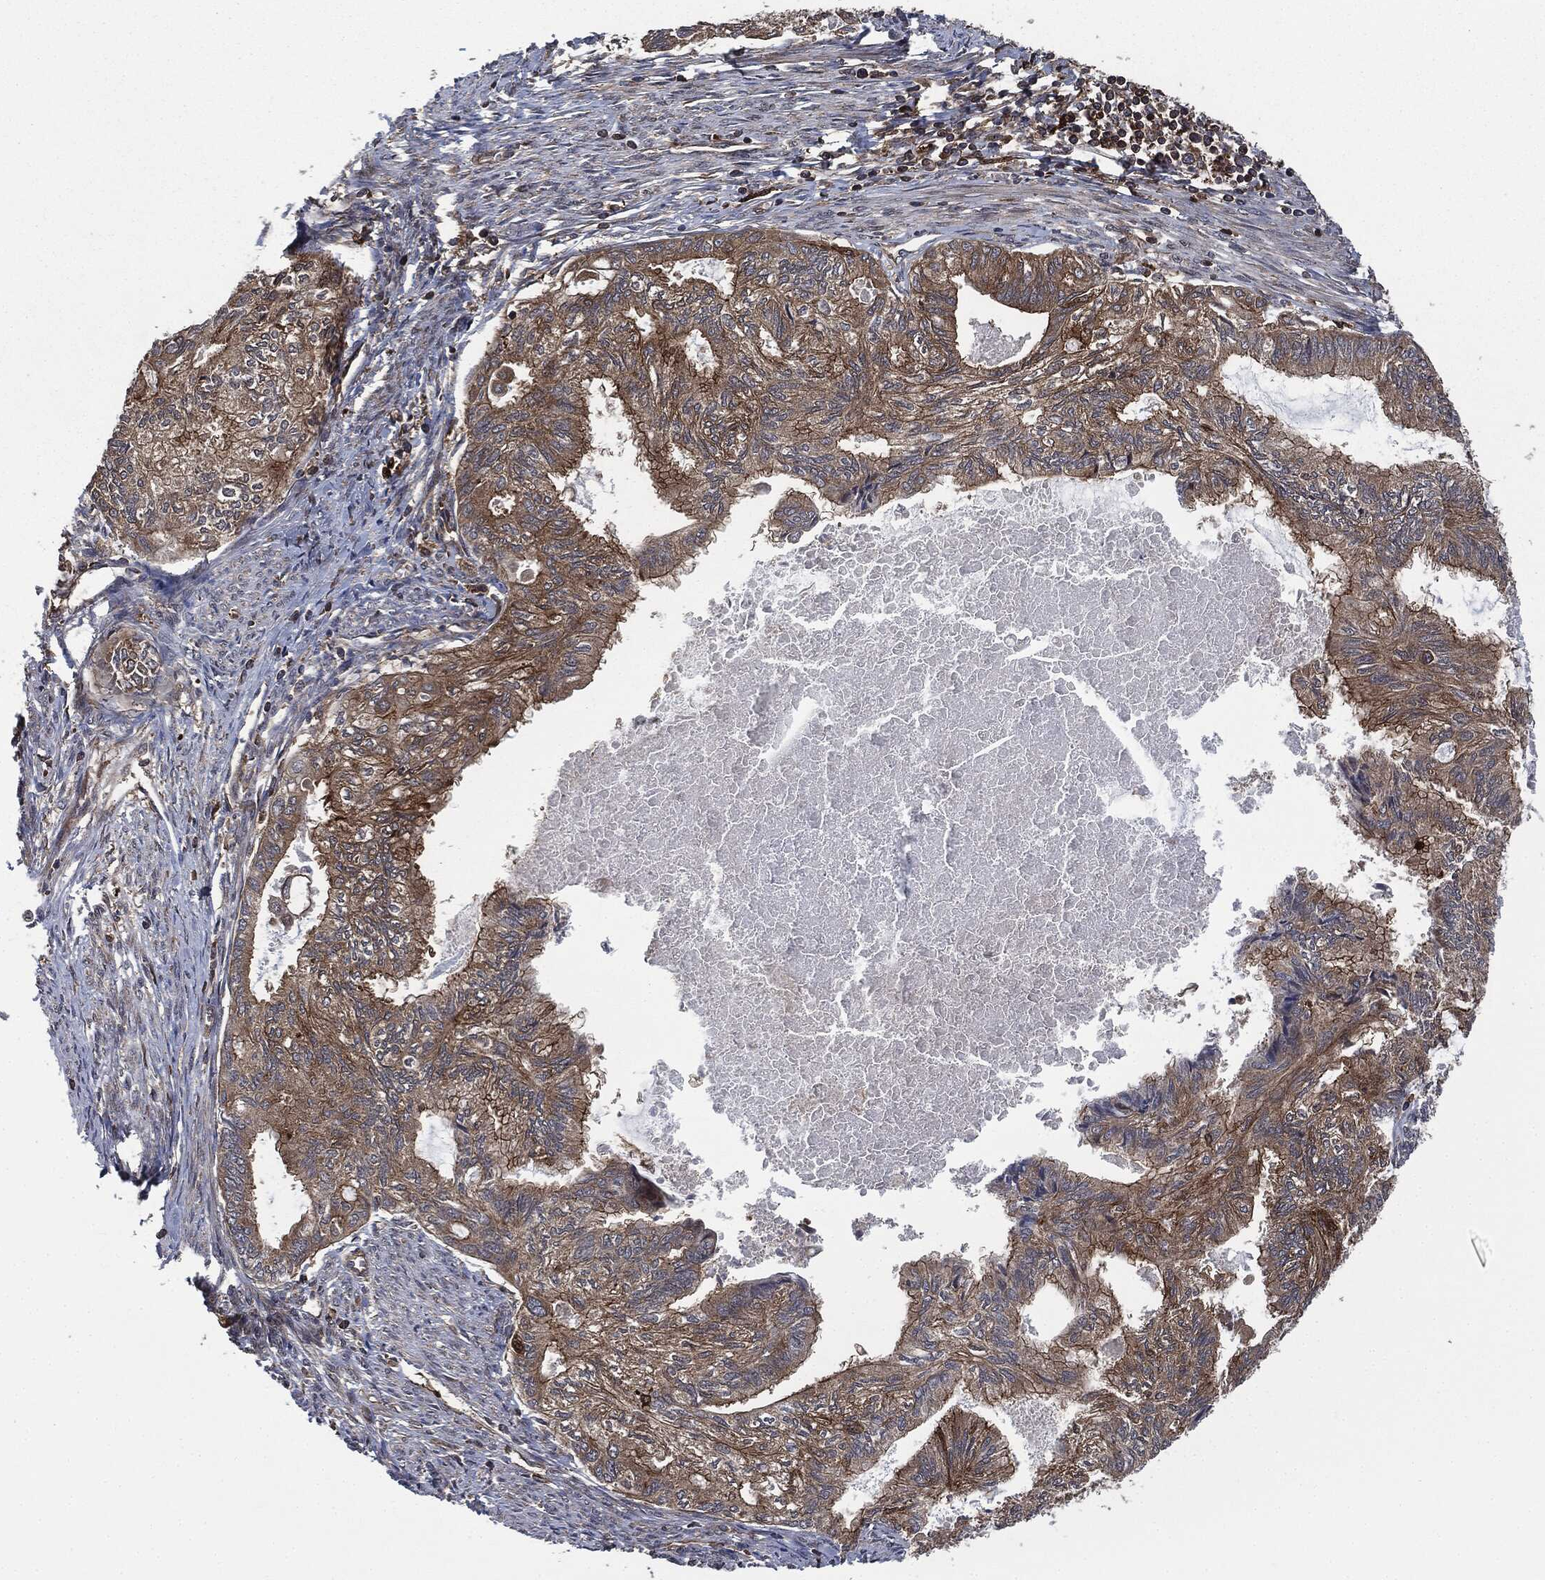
{"staining": {"intensity": "moderate", "quantity": ">75%", "location": "cytoplasmic/membranous"}, "tissue": "endometrial cancer", "cell_type": "Tumor cells", "image_type": "cancer", "snomed": [{"axis": "morphology", "description": "Adenocarcinoma, NOS"}, {"axis": "topography", "description": "Endometrium"}], "caption": "A brown stain shows moderate cytoplasmic/membranous expression of a protein in human adenocarcinoma (endometrial) tumor cells.", "gene": "RAP1GDS1", "patient": {"sex": "female", "age": 86}}